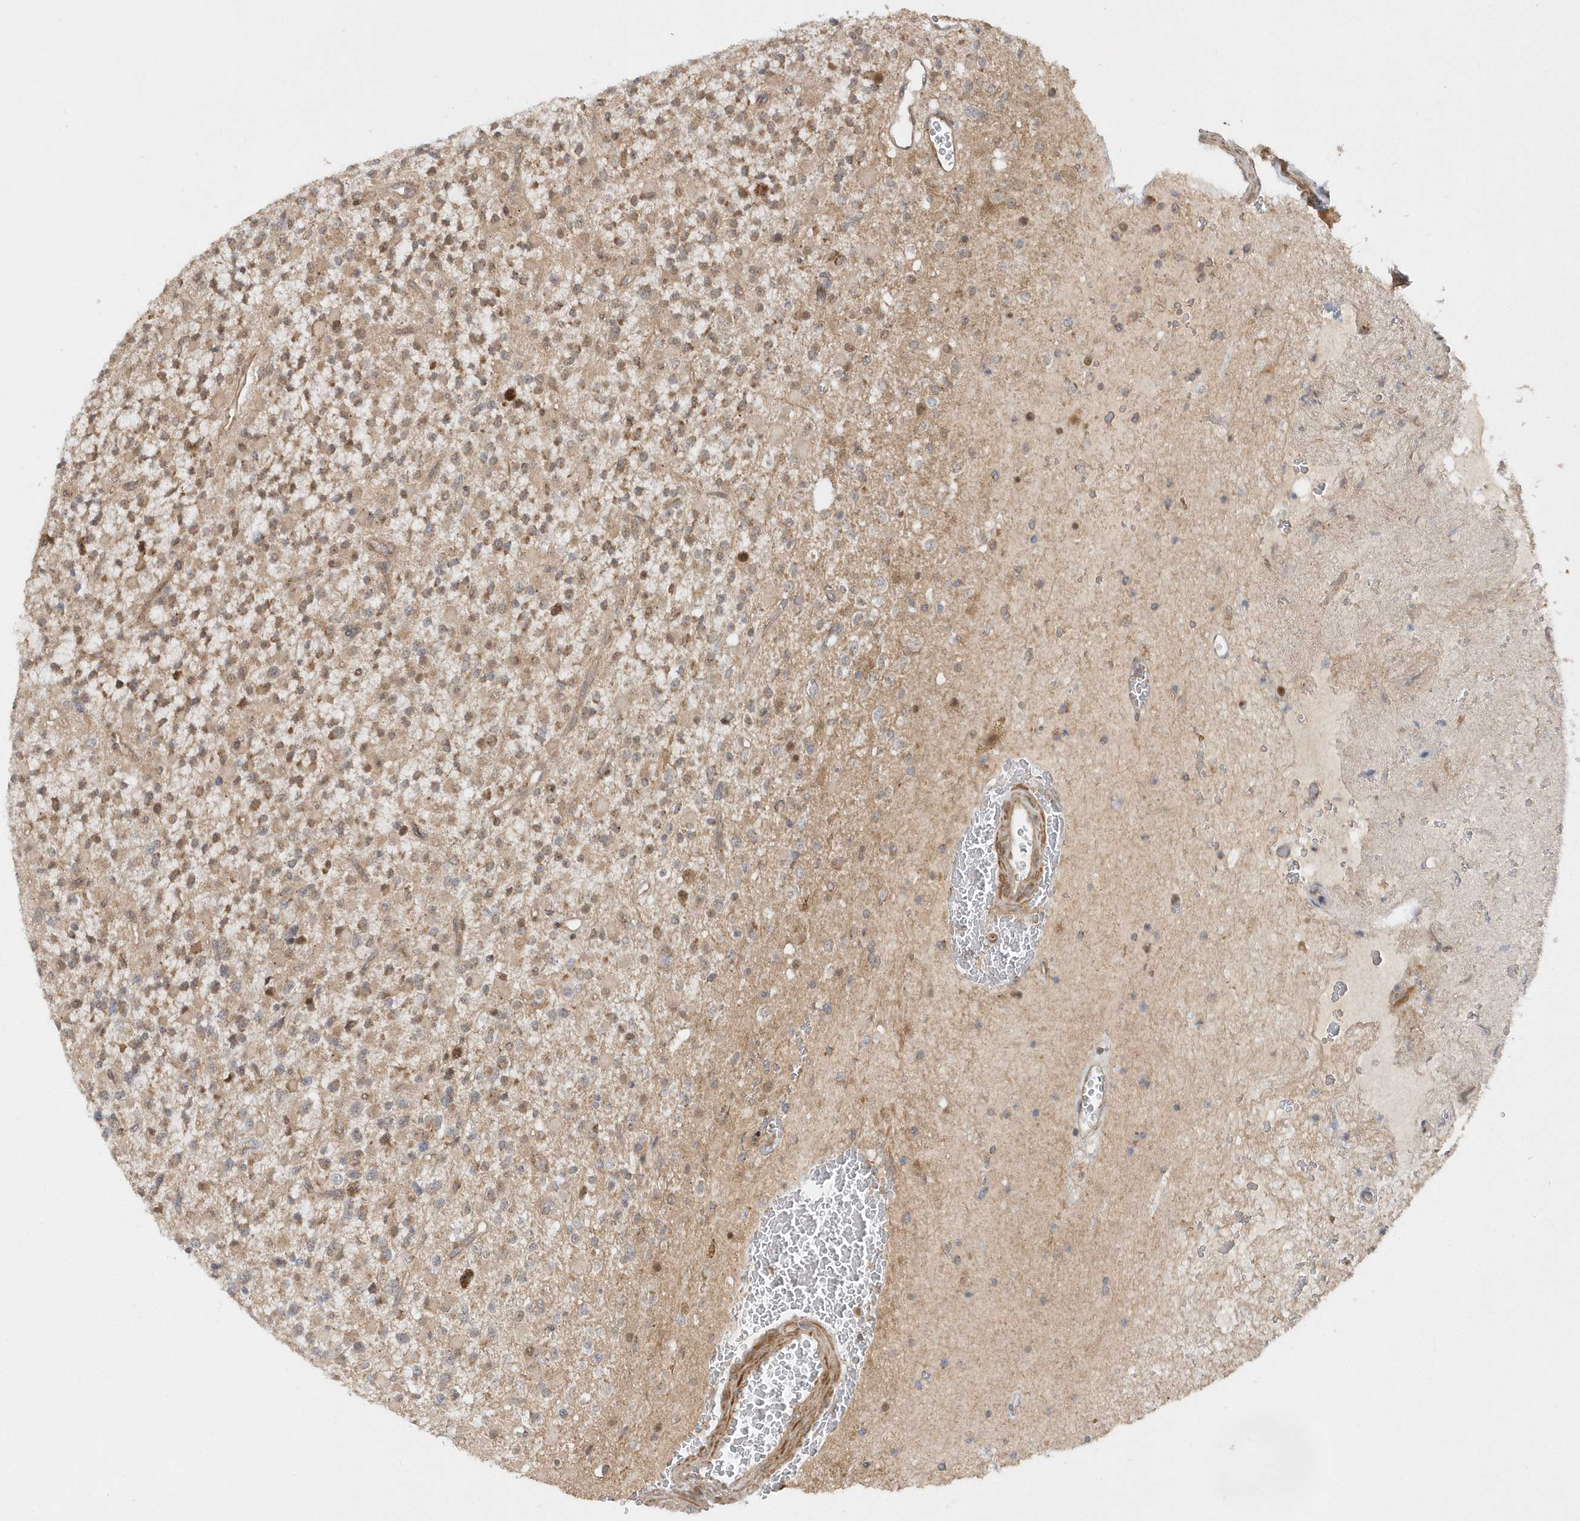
{"staining": {"intensity": "moderate", "quantity": ">75%", "location": "cytoplasmic/membranous"}, "tissue": "glioma", "cell_type": "Tumor cells", "image_type": "cancer", "snomed": [{"axis": "morphology", "description": "Glioma, malignant, High grade"}, {"axis": "topography", "description": "Brain"}], "caption": "A micrograph showing moderate cytoplasmic/membranous positivity in about >75% of tumor cells in high-grade glioma (malignant), as visualized by brown immunohistochemical staining.", "gene": "MXI1", "patient": {"sex": "male", "age": 34}}